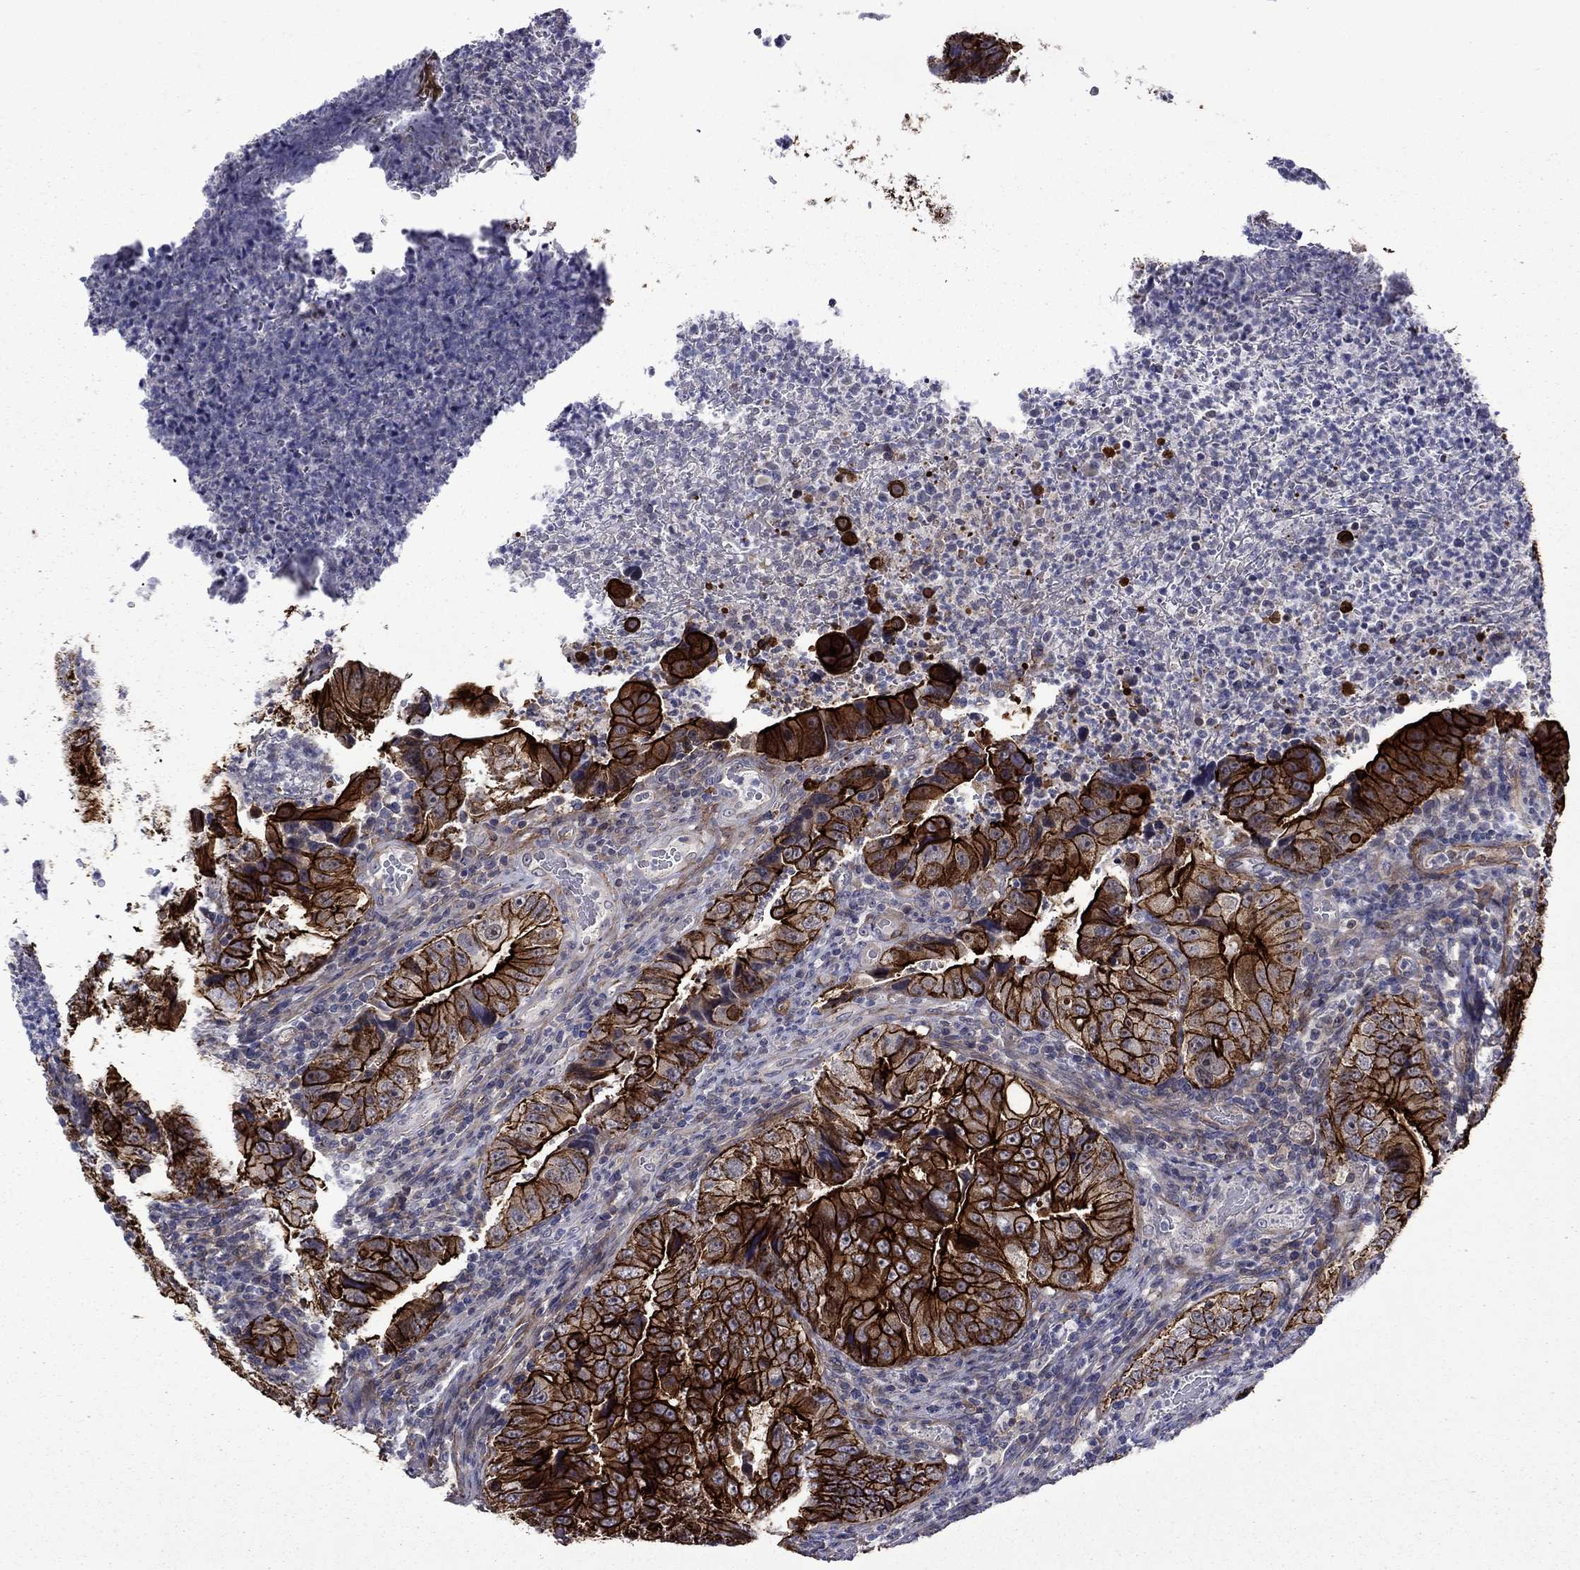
{"staining": {"intensity": "strong", "quantity": ">75%", "location": "cytoplasmic/membranous"}, "tissue": "colorectal cancer", "cell_type": "Tumor cells", "image_type": "cancer", "snomed": [{"axis": "morphology", "description": "Adenocarcinoma, NOS"}, {"axis": "topography", "description": "Colon"}], "caption": "Tumor cells demonstrate high levels of strong cytoplasmic/membranous staining in approximately >75% of cells in colorectal cancer (adenocarcinoma). The staining was performed using DAB (3,3'-diaminobenzidine) to visualize the protein expression in brown, while the nuclei were stained in blue with hematoxylin (Magnification: 20x).", "gene": "LMO7", "patient": {"sex": "female", "age": 72}}